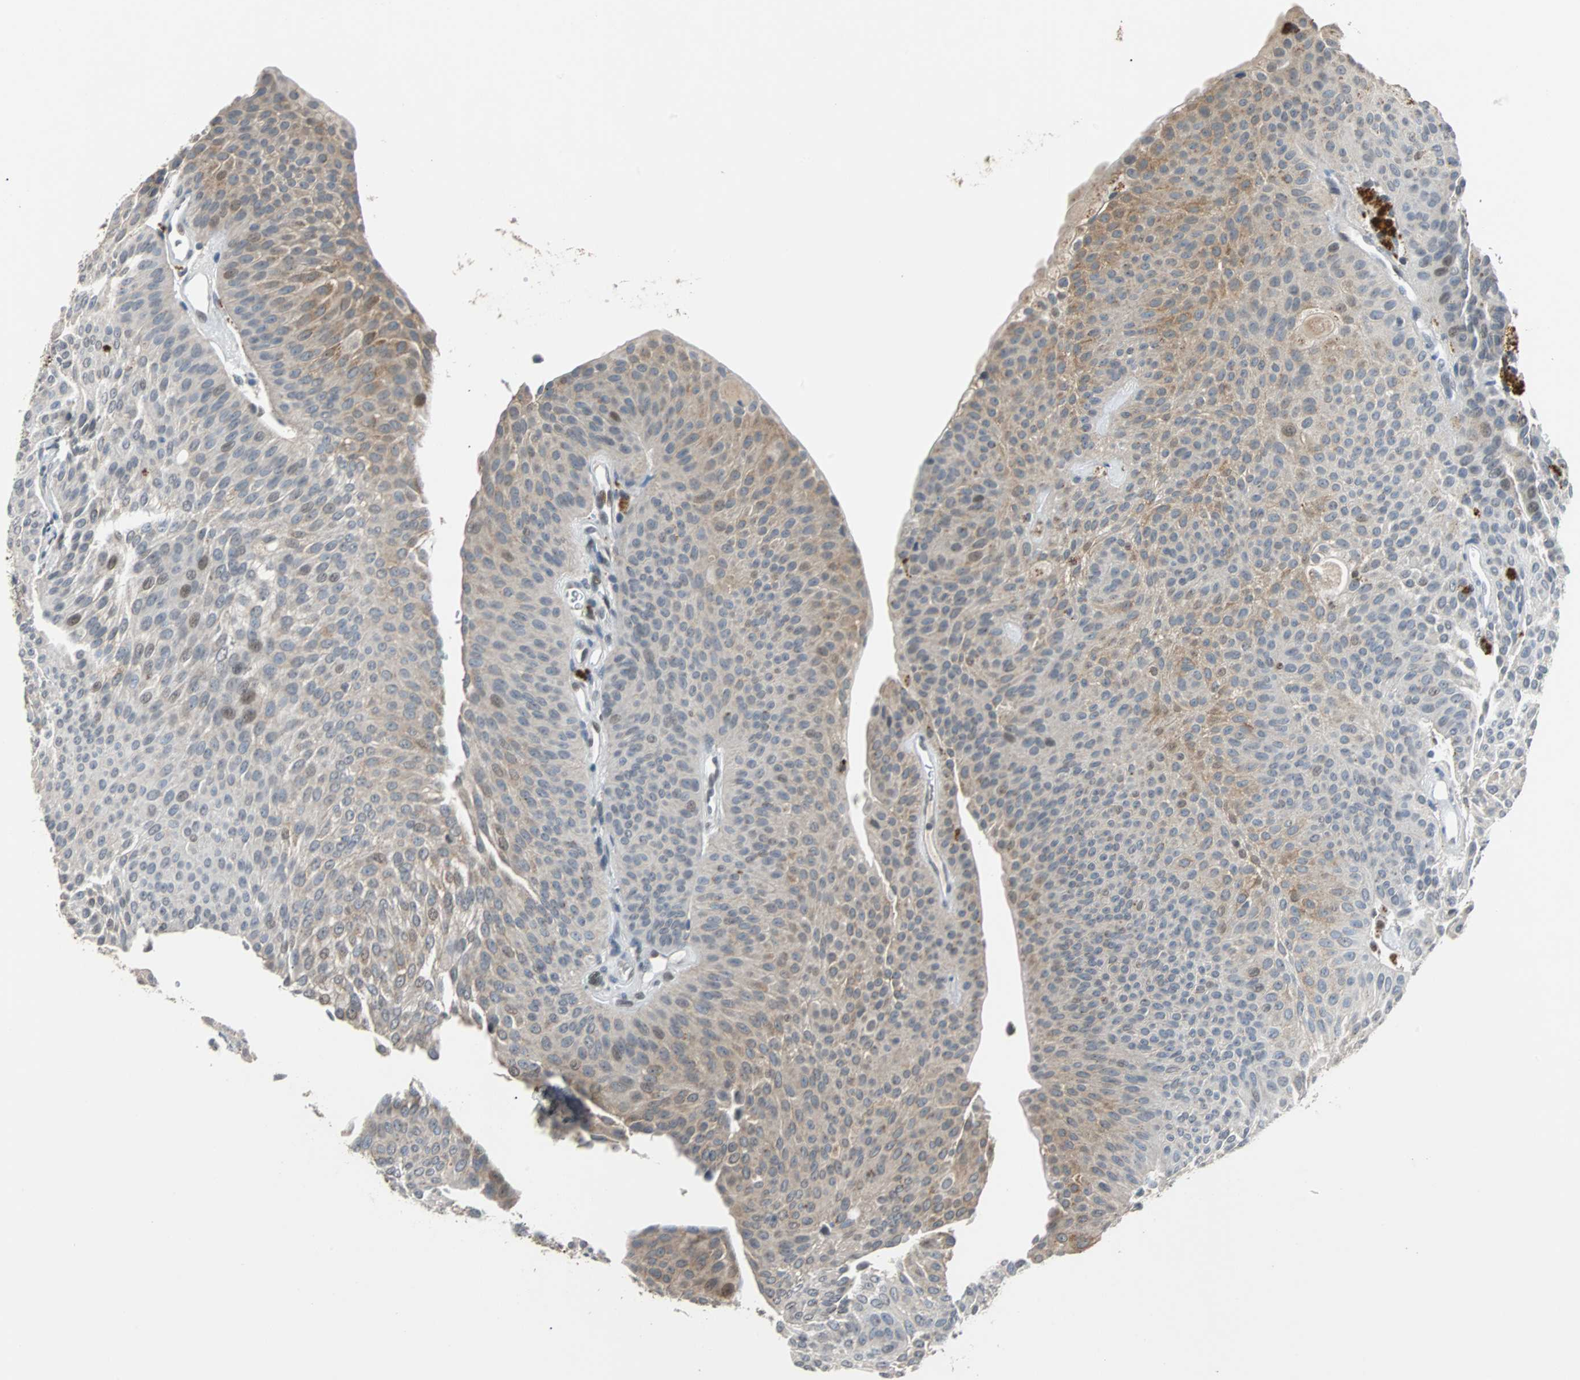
{"staining": {"intensity": "weak", "quantity": "25%-75%", "location": "cytoplasmic/membranous,nuclear"}, "tissue": "urothelial cancer", "cell_type": "Tumor cells", "image_type": "cancer", "snomed": [{"axis": "morphology", "description": "Urothelial carcinoma, Low grade"}, {"axis": "topography", "description": "Urinary bladder"}], "caption": "IHC staining of low-grade urothelial carcinoma, which displays low levels of weak cytoplasmic/membranous and nuclear positivity in approximately 25%-75% of tumor cells indicating weak cytoplasmic/membranous and nuclear protein staining. The staining was performed using DAB (3,3'-diaminobenzidine) (brown) for protein detection and nuclei were counterstained in hematoxylin (blue).", "gene": "HLX", "patient": {"sex": "female", "age": 60}}